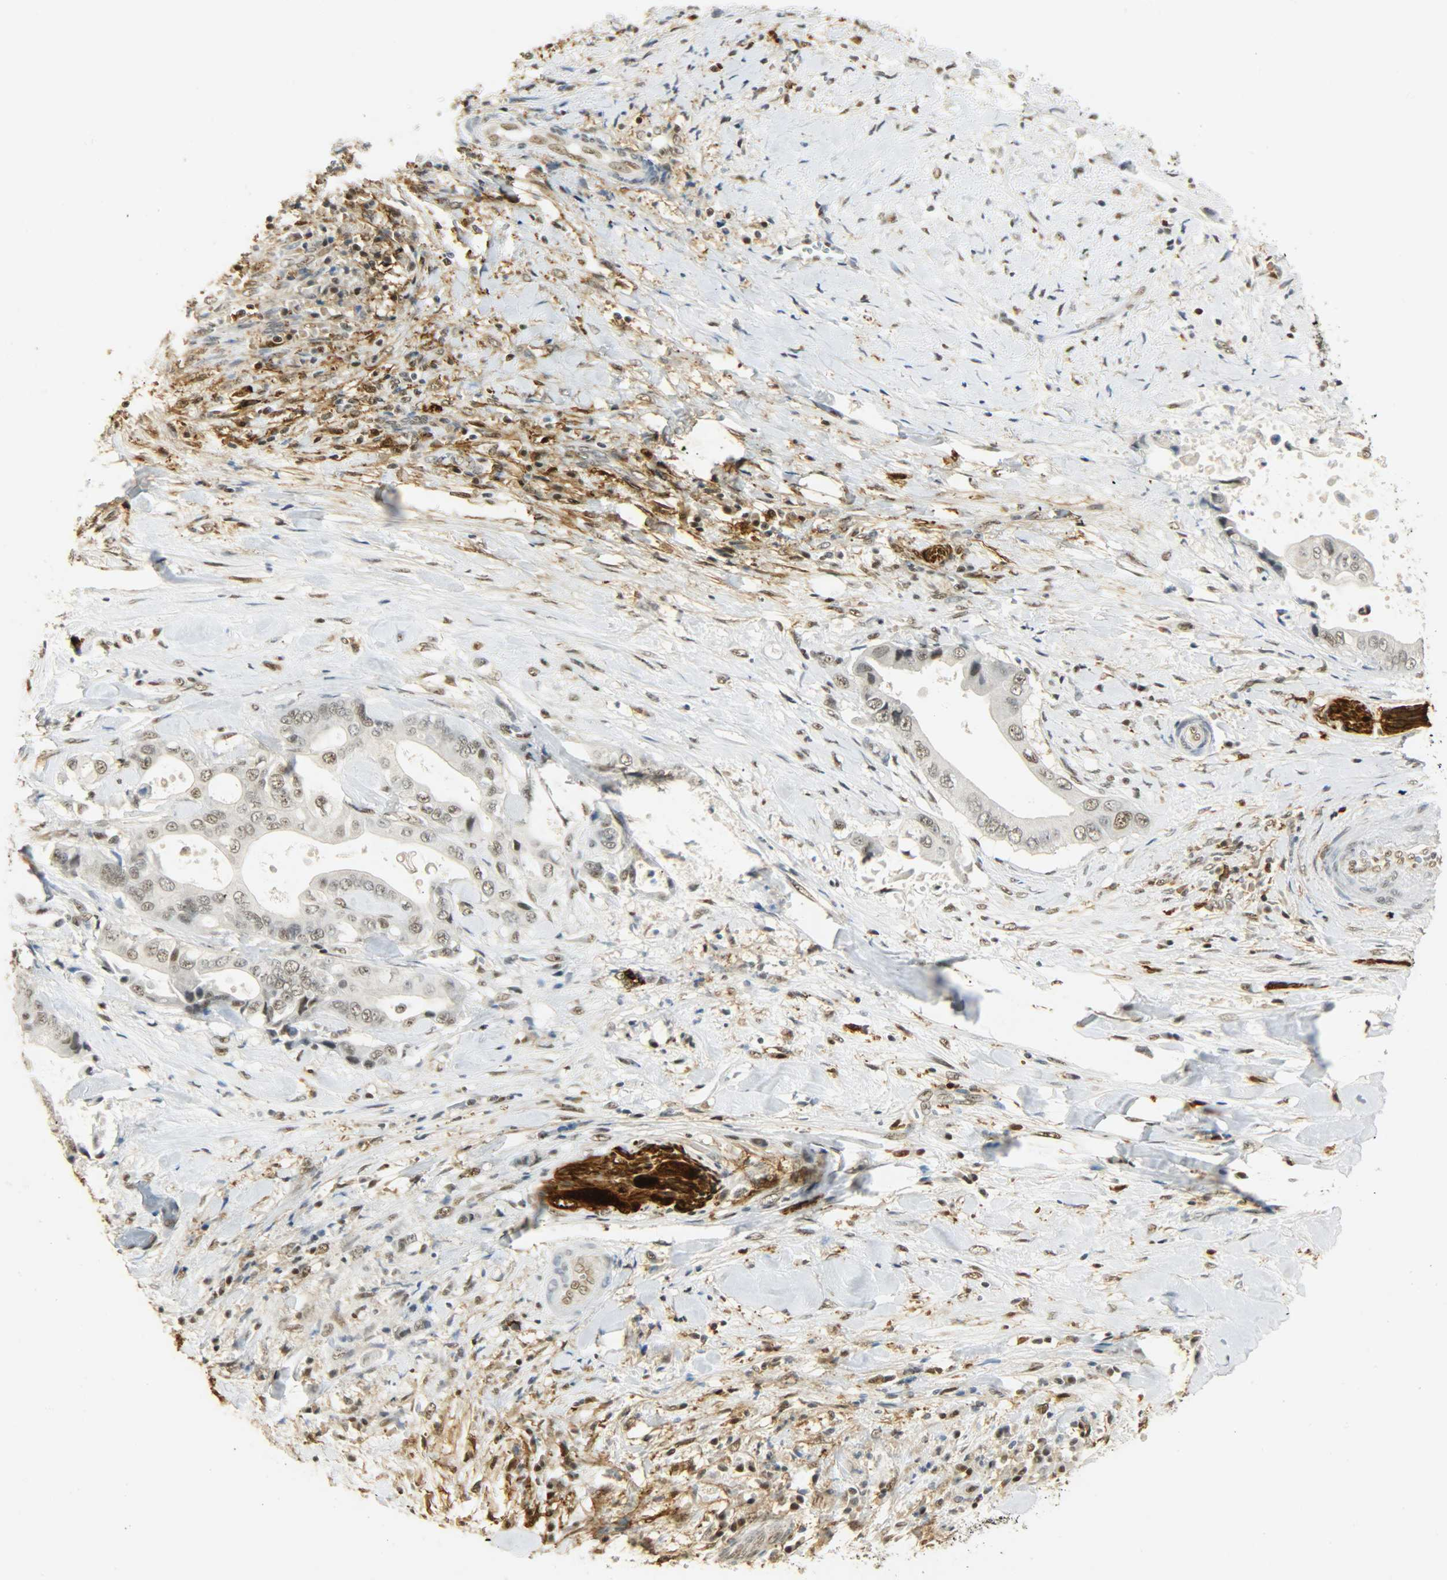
{"staining": {"intensity": "weak", "quantity": ">75%", "location": "nuclear"}, "tissue": "liver cancer", "cell_type": "Tumor cells", "image_type": "cancer", "snomed": [{"axis": "morphology", "description": "Cholangiocarcinoma"}, {"axis": "topography", "description": "Liver"}], "caption": "Liver cancer (cholangiocarcinoma) was stained to show a protein in brown. There is low levels of weak nuclear expression in approximately >75% of tumor cells.", "gene": "NGFR", "patient": {"sex": "male", "age": 58}}